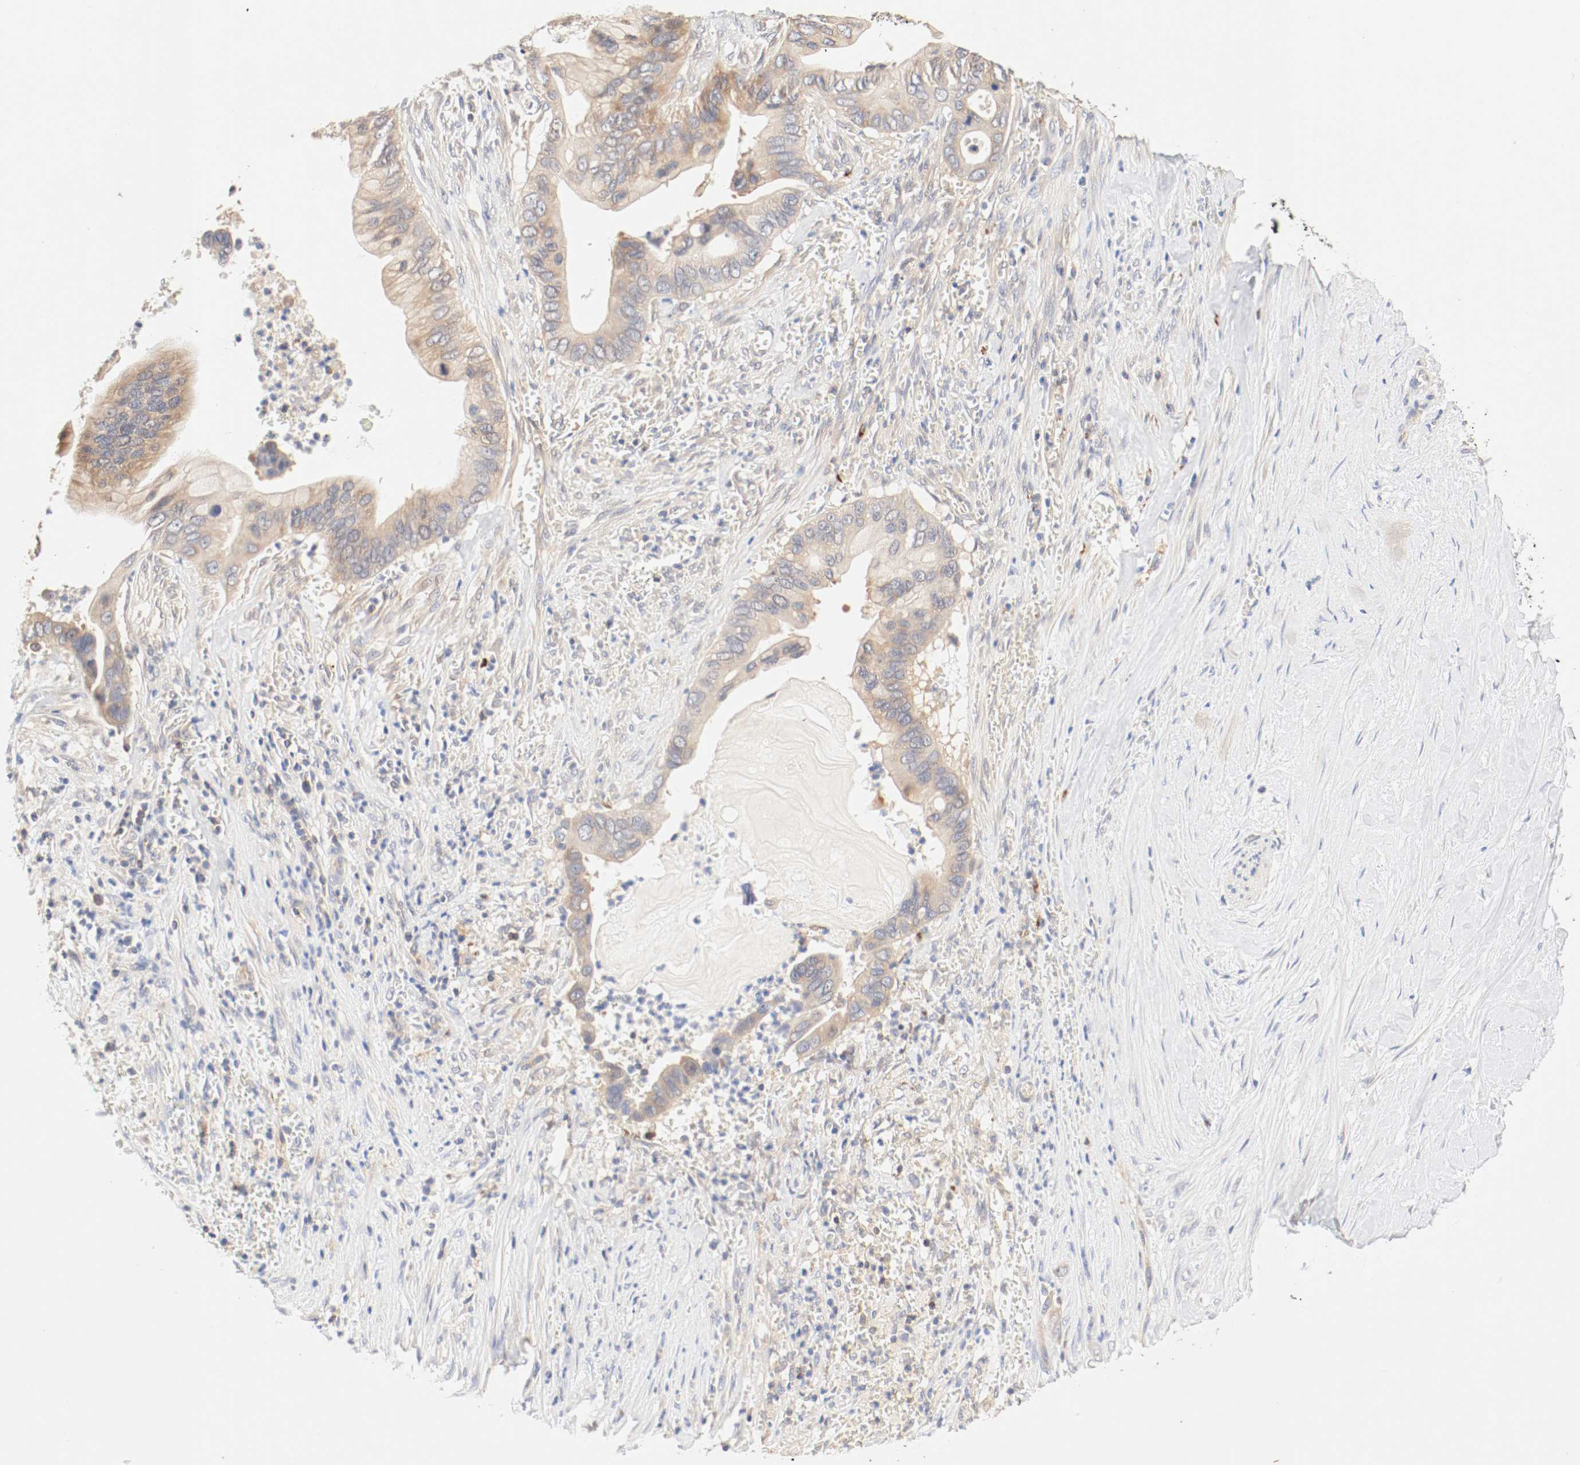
{"staining": {"intensity": "moderate", "quantity": ">75%", "location": "cytoplasmic/membranous"}, "tissue": "pancreatic cancer", "cell_type": "Tumor cells", "image_type": "cancer", "snomed": [{"axis": "morphology", "description": "Adenocarcinoma, NOS"}, {"axis": "topography", "description": "Pancreas"}], "caption": "Immunohistochemical staining of adenocarcinoma (pancreatic) shows moderate cytoplasmic/membranous protein positivity in approximately >75% of tumor cells. The staining was performed using DAB, with brown indicating positive protein expression. Nuclei are stained blue with hematoxylin.", "gene": "GIT1", "patient": {"sex": "male", "age": 59}}